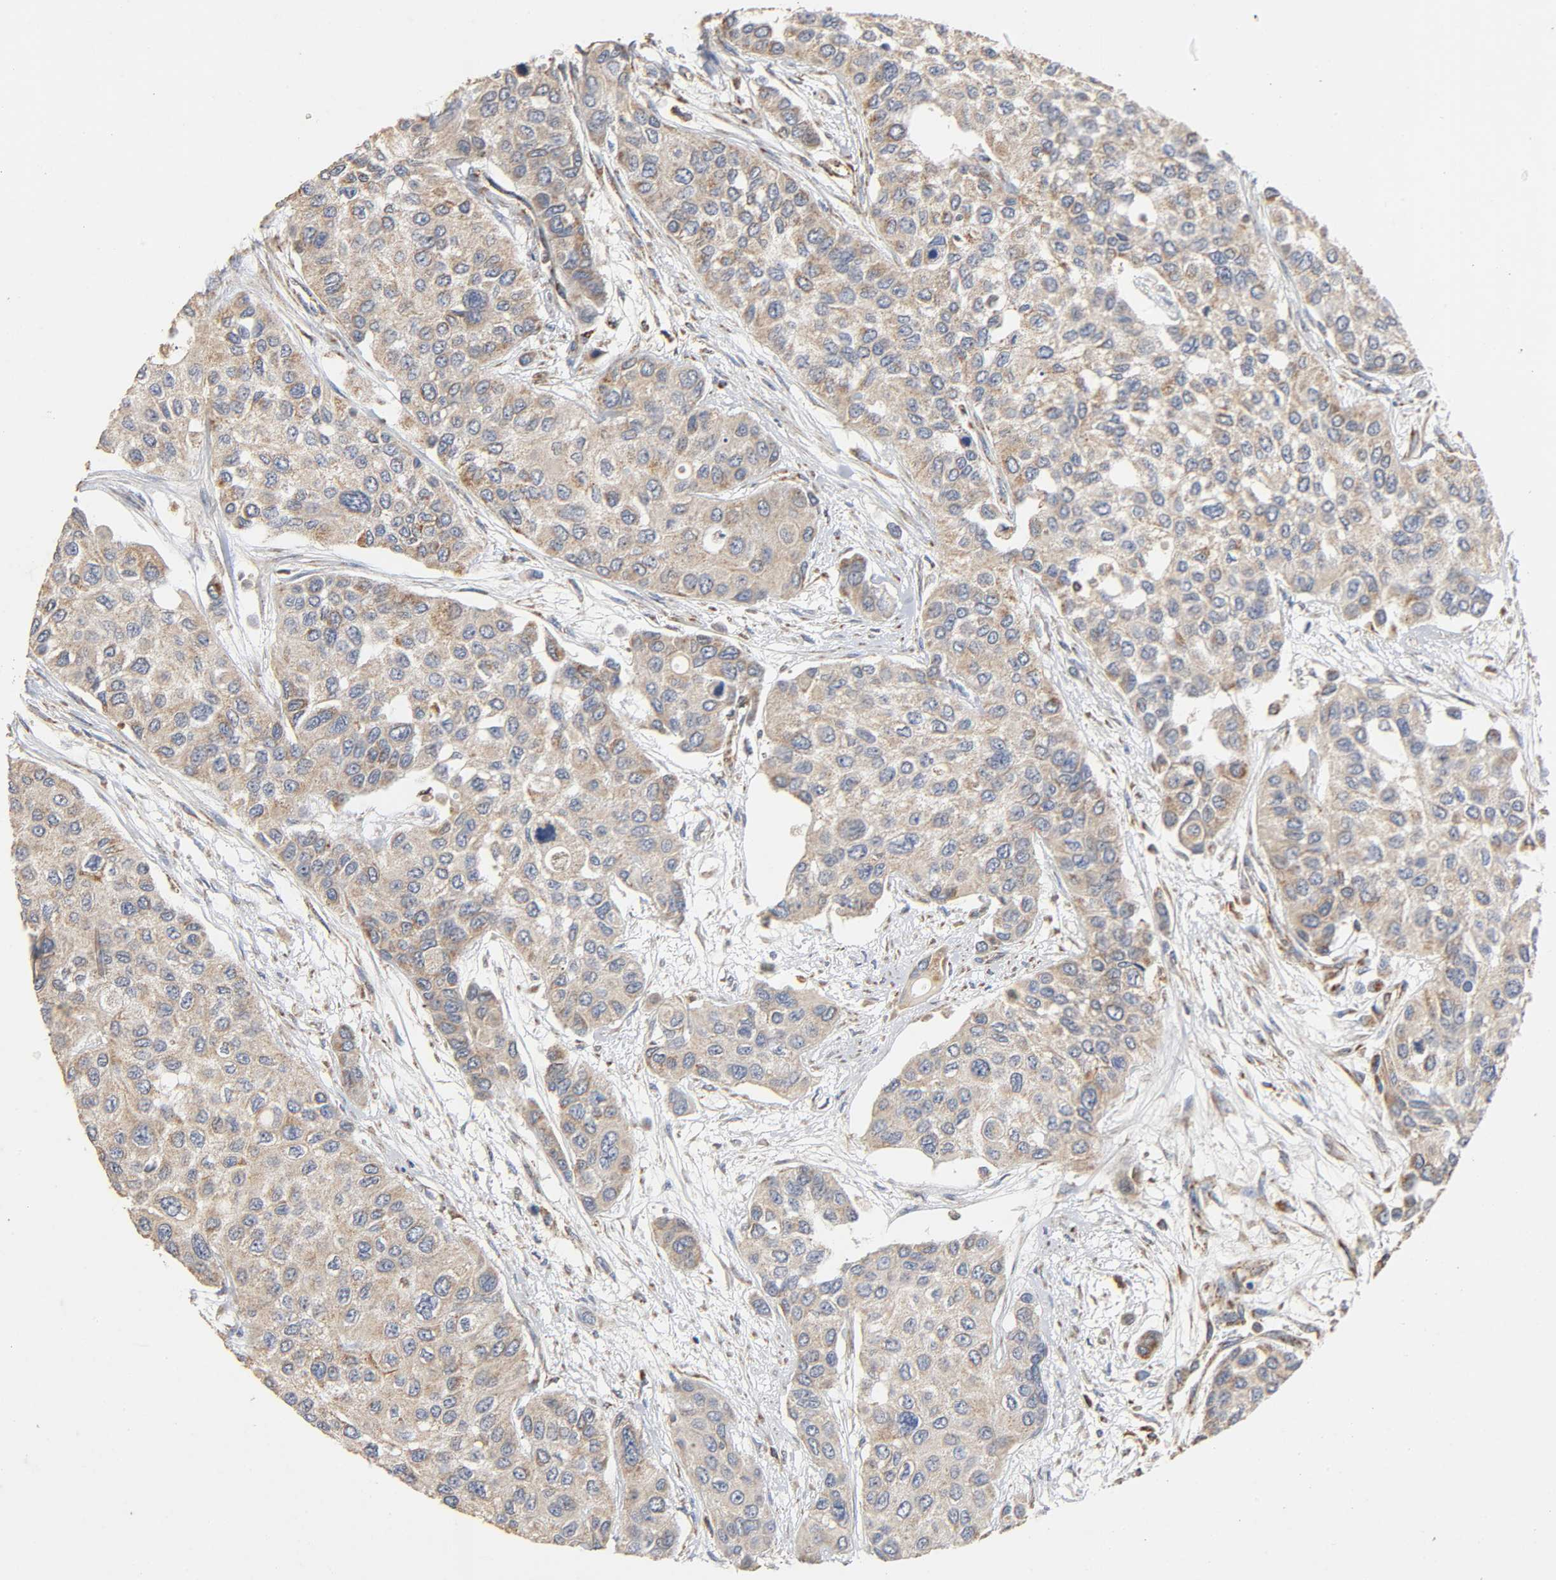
{"staining": {"intensity": "weak", "quantity": "25%-75%", "location": "cytoplasmic/membranous"}, "tissue": "urothelial cancer", "cell_type": "Tumor cells", "image_type": "cancer", "snomed": [{"axis": "morphology", "description": "Urothelial carcinoma, High grade"}, {"axis": "topography", "description": "Urinary bladder"}], "caption": "Approximately 25%-75% of tumor cells in human urothelial cancer exhibit weak cytoplasmic/membranous protein expression as visualized by brown immunohistochemical staining.", "gene": "NDUFS3", "patient": {"sex": "female", "age": 56}}